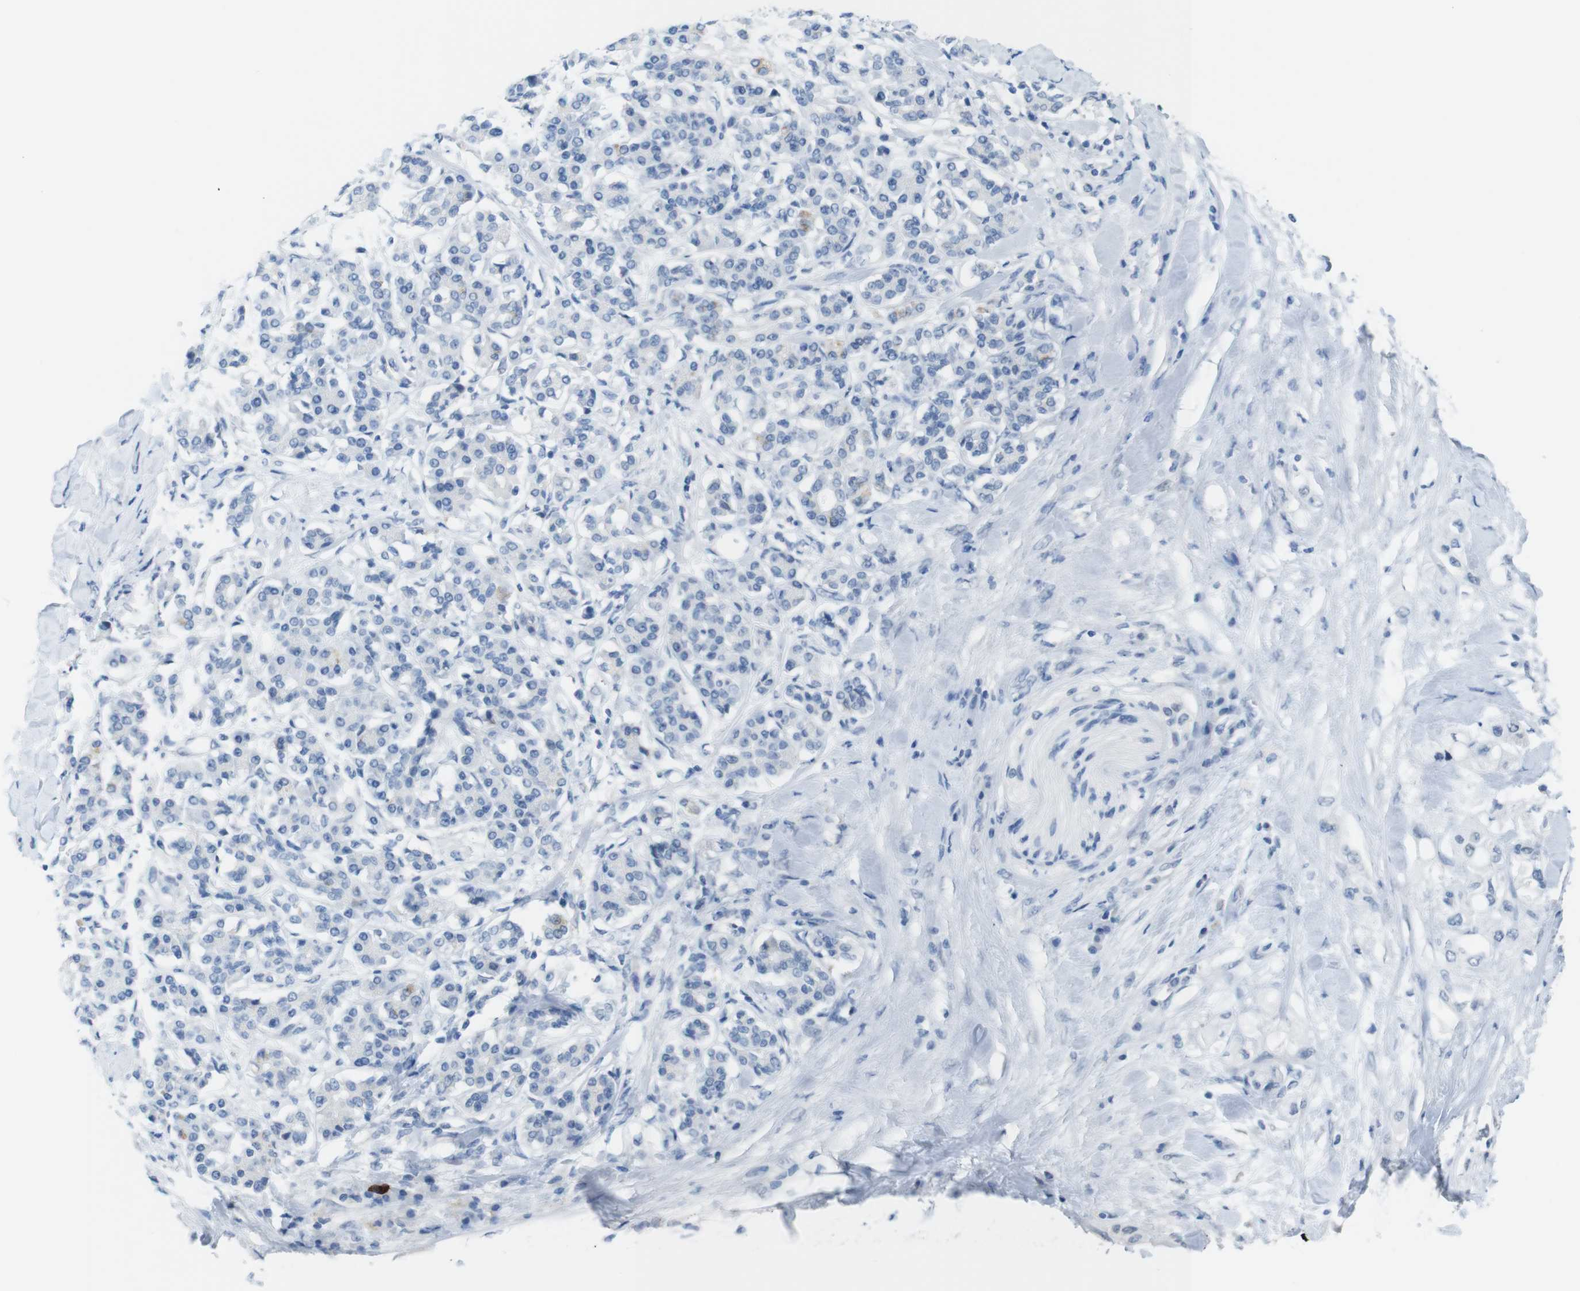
{"staining": {"intensity": "negative", "quantity": "none", "location": "none"}, "tissue": "pancreatic cancer", "cell_type": "Tumor cells", "image_type": "cancer", "snomed": [{"axis": "morphology", "description": "Adenocarcinoma, NOS"}, {"axis": "topography", "description": "Pancreas"}], "caption": "This is an immunohistochemistry (IHC) histopathology image of pancreatic cancer (adenocarcinoma). There is no staining in tumor cells.", "gene": "OPN1SW", "patient": {"sex": "female", "age": 56}}